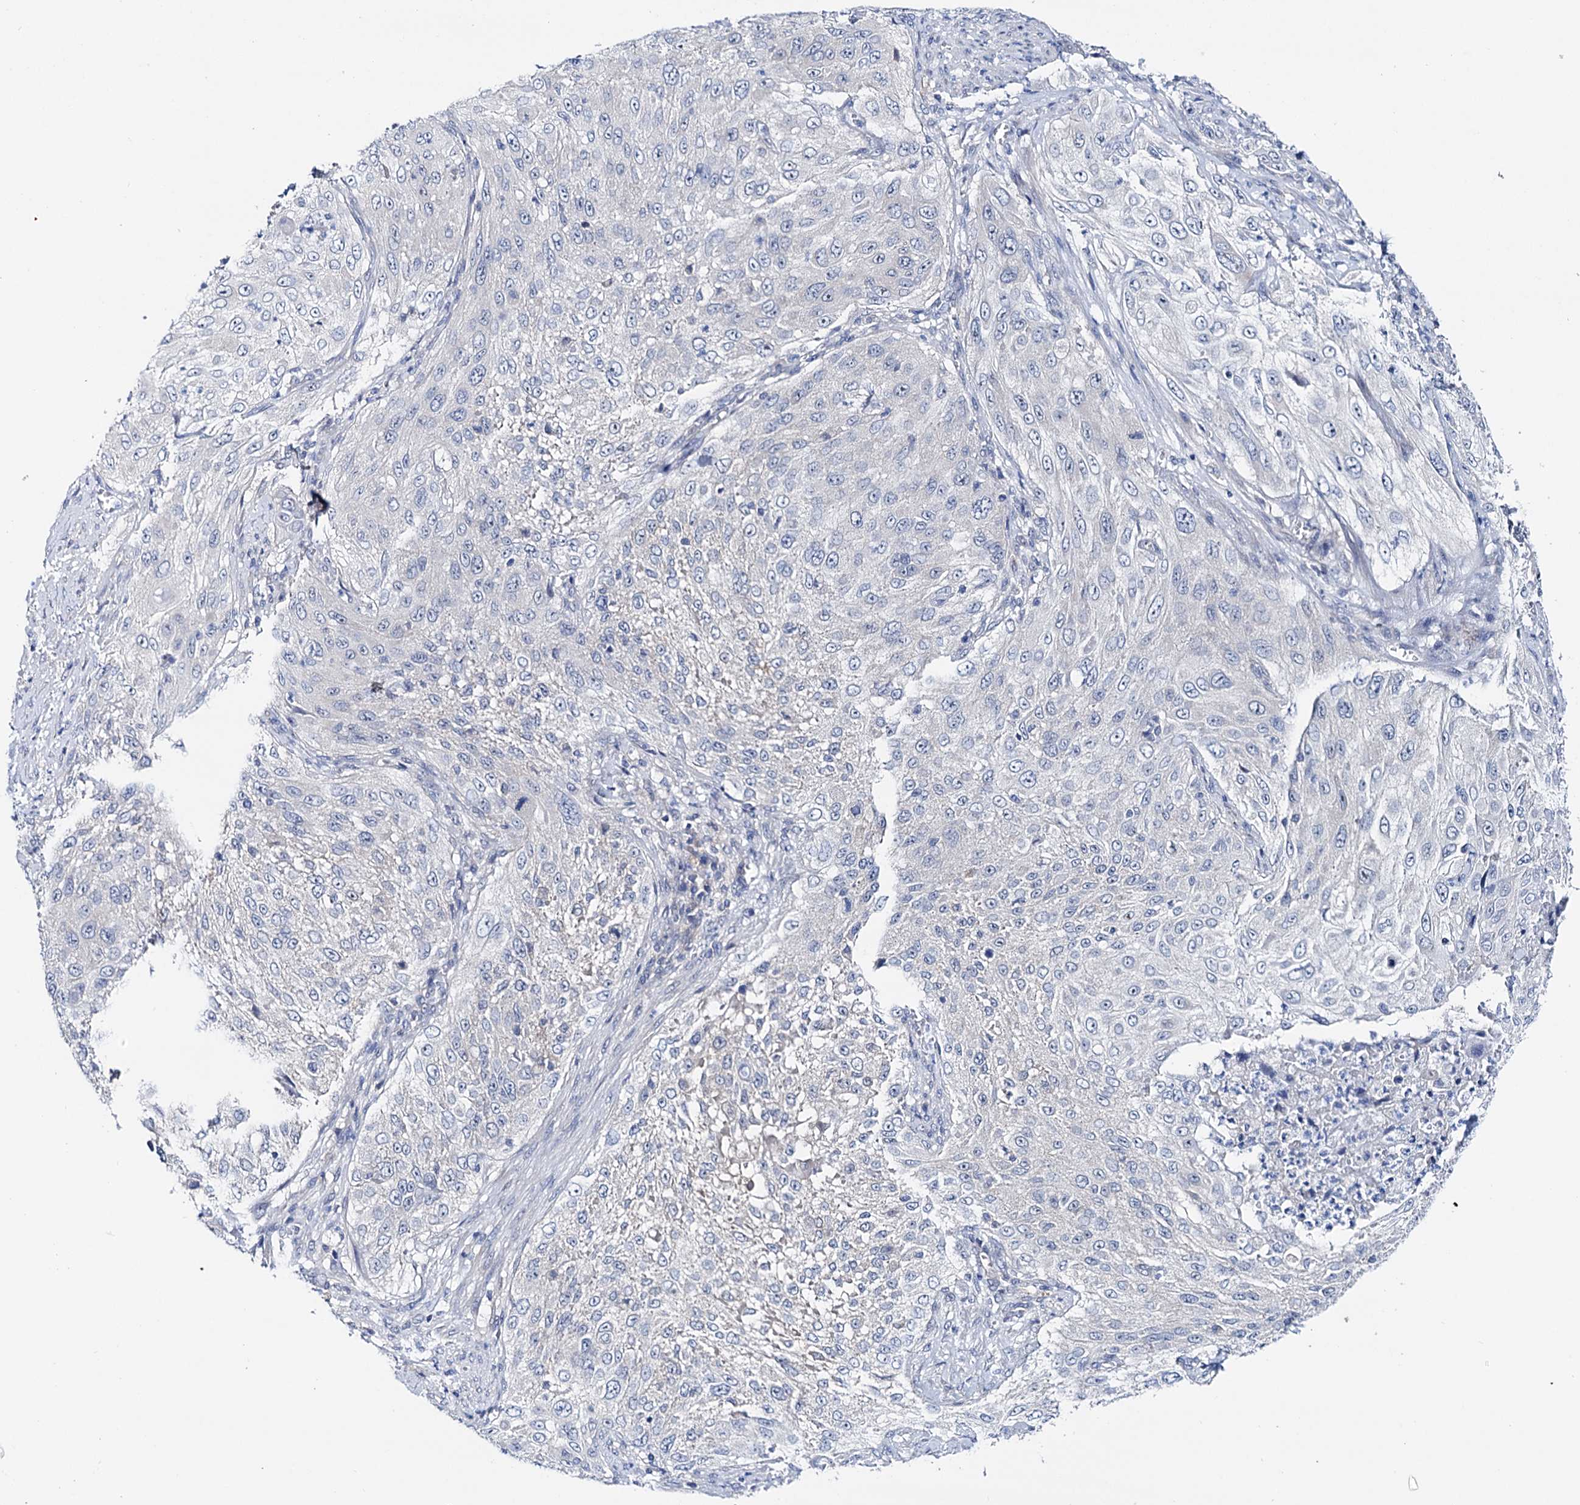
{"staining": {"intensity": "negative", "quantity": "none", "location": "none"}, "tissue": "cervical cancer", "cell_type": "Tumor cells", "image_type": "cancer", "snomed": [{"axis": "morphology", "description": "Squamous cell carcinoma, NOS"}, {"axis": "topography", "description": "Cervix"}], "caption": "The IHC micrograph has no significant expression in tumor cells of cervical cancer tissue.", "gene": "SHROOM1", "patient": {"sex": "female", "age": 42}}